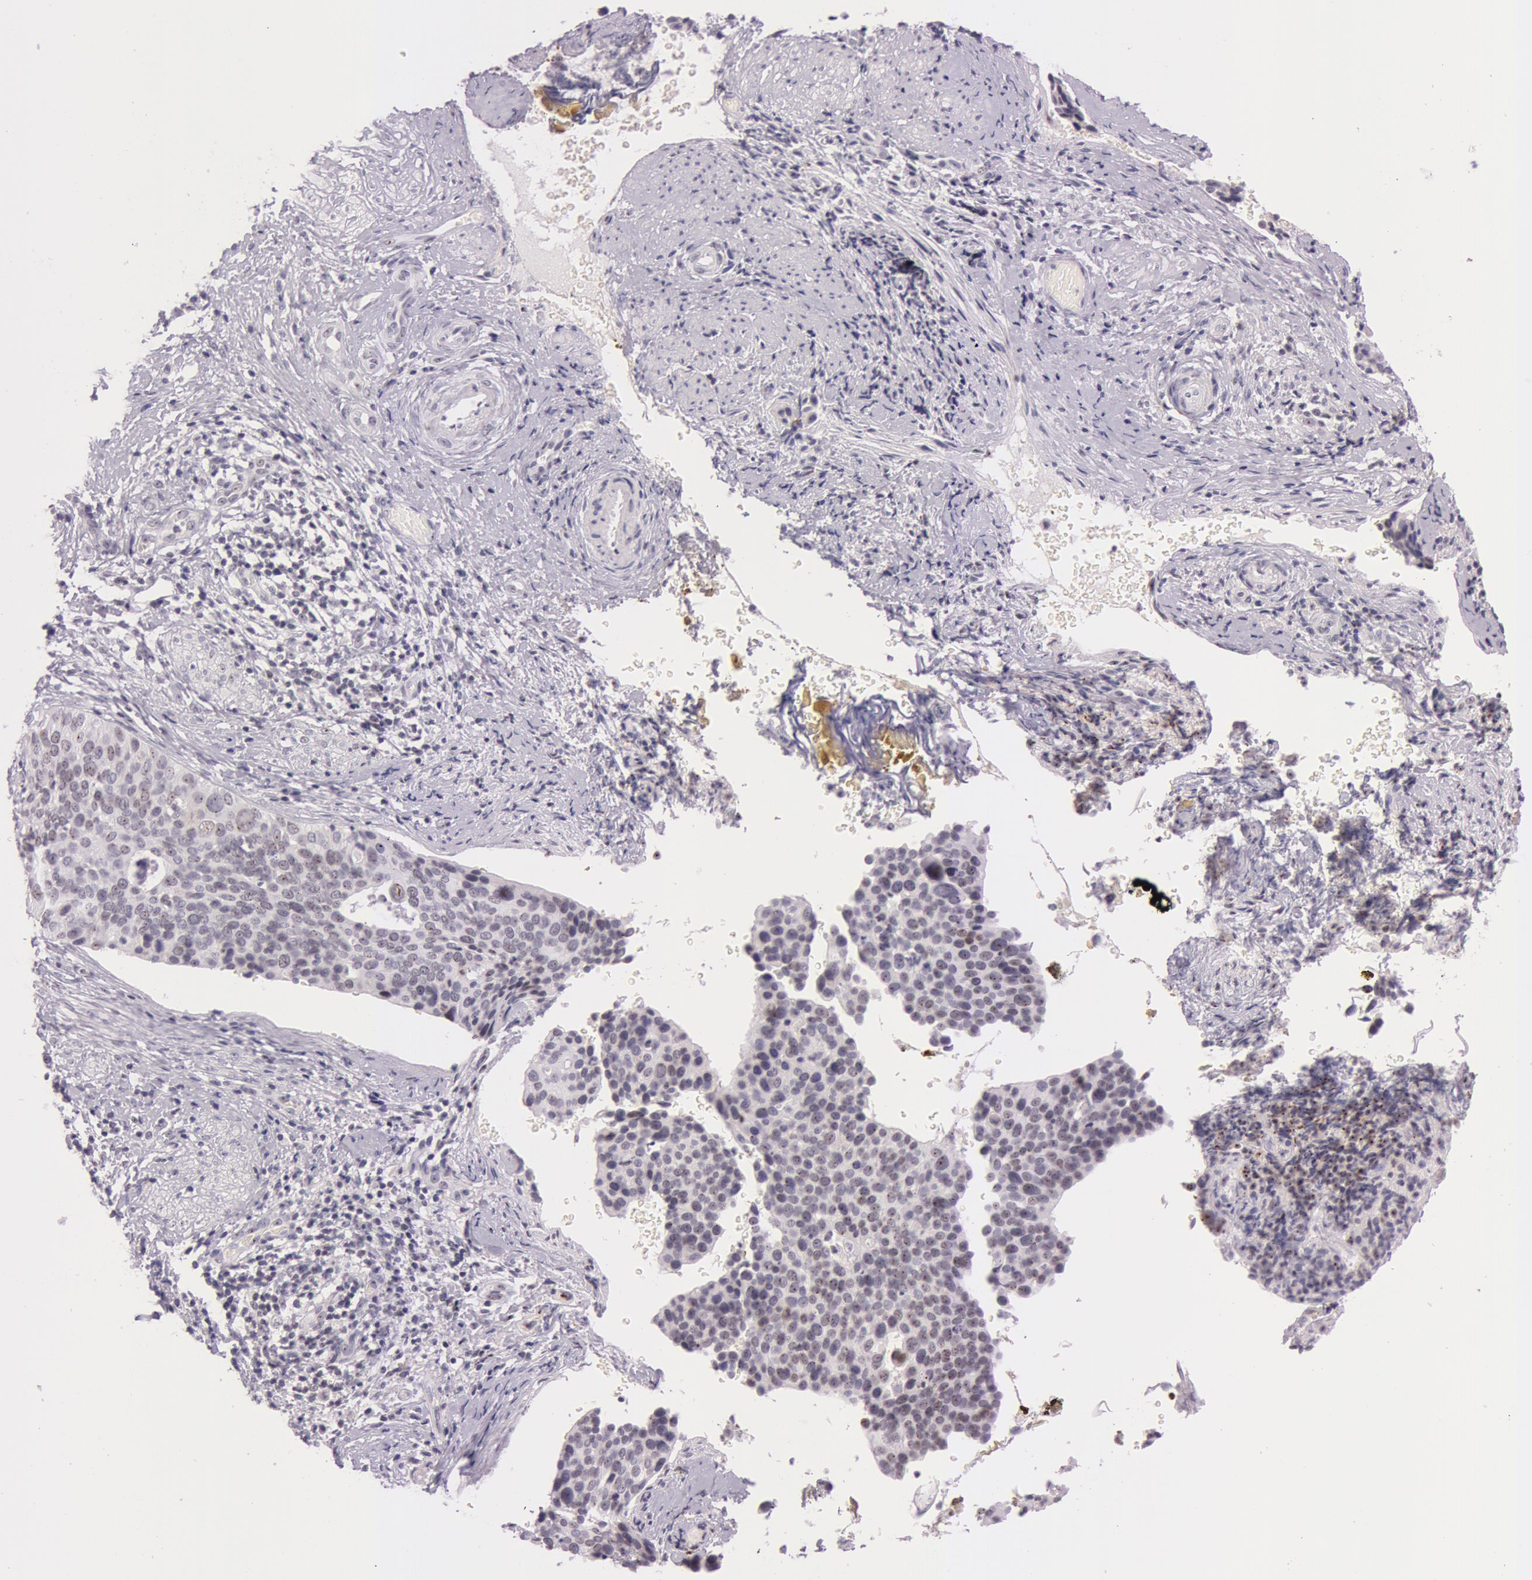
{"staining": {"intensity": "weak", "quantity": "25%-75%", "location": "nuclear"}, "tissue": "cervical cancer", "cell_type": "Tumor cells", "image_type": "cancer", "snomed": [{"axis": "morphology", "description": "Squamous cell carcinoma, NOS"}, {"axis": "topography", "description": "Cervix"}], "caption": "Cervical cancer stained for a protein (brown) demonstrates weak nuclear positive expression in approximately 25%-75% of tumor cells.", "gene": "FBL", "patient": {"sex": "female", "age": 31}}